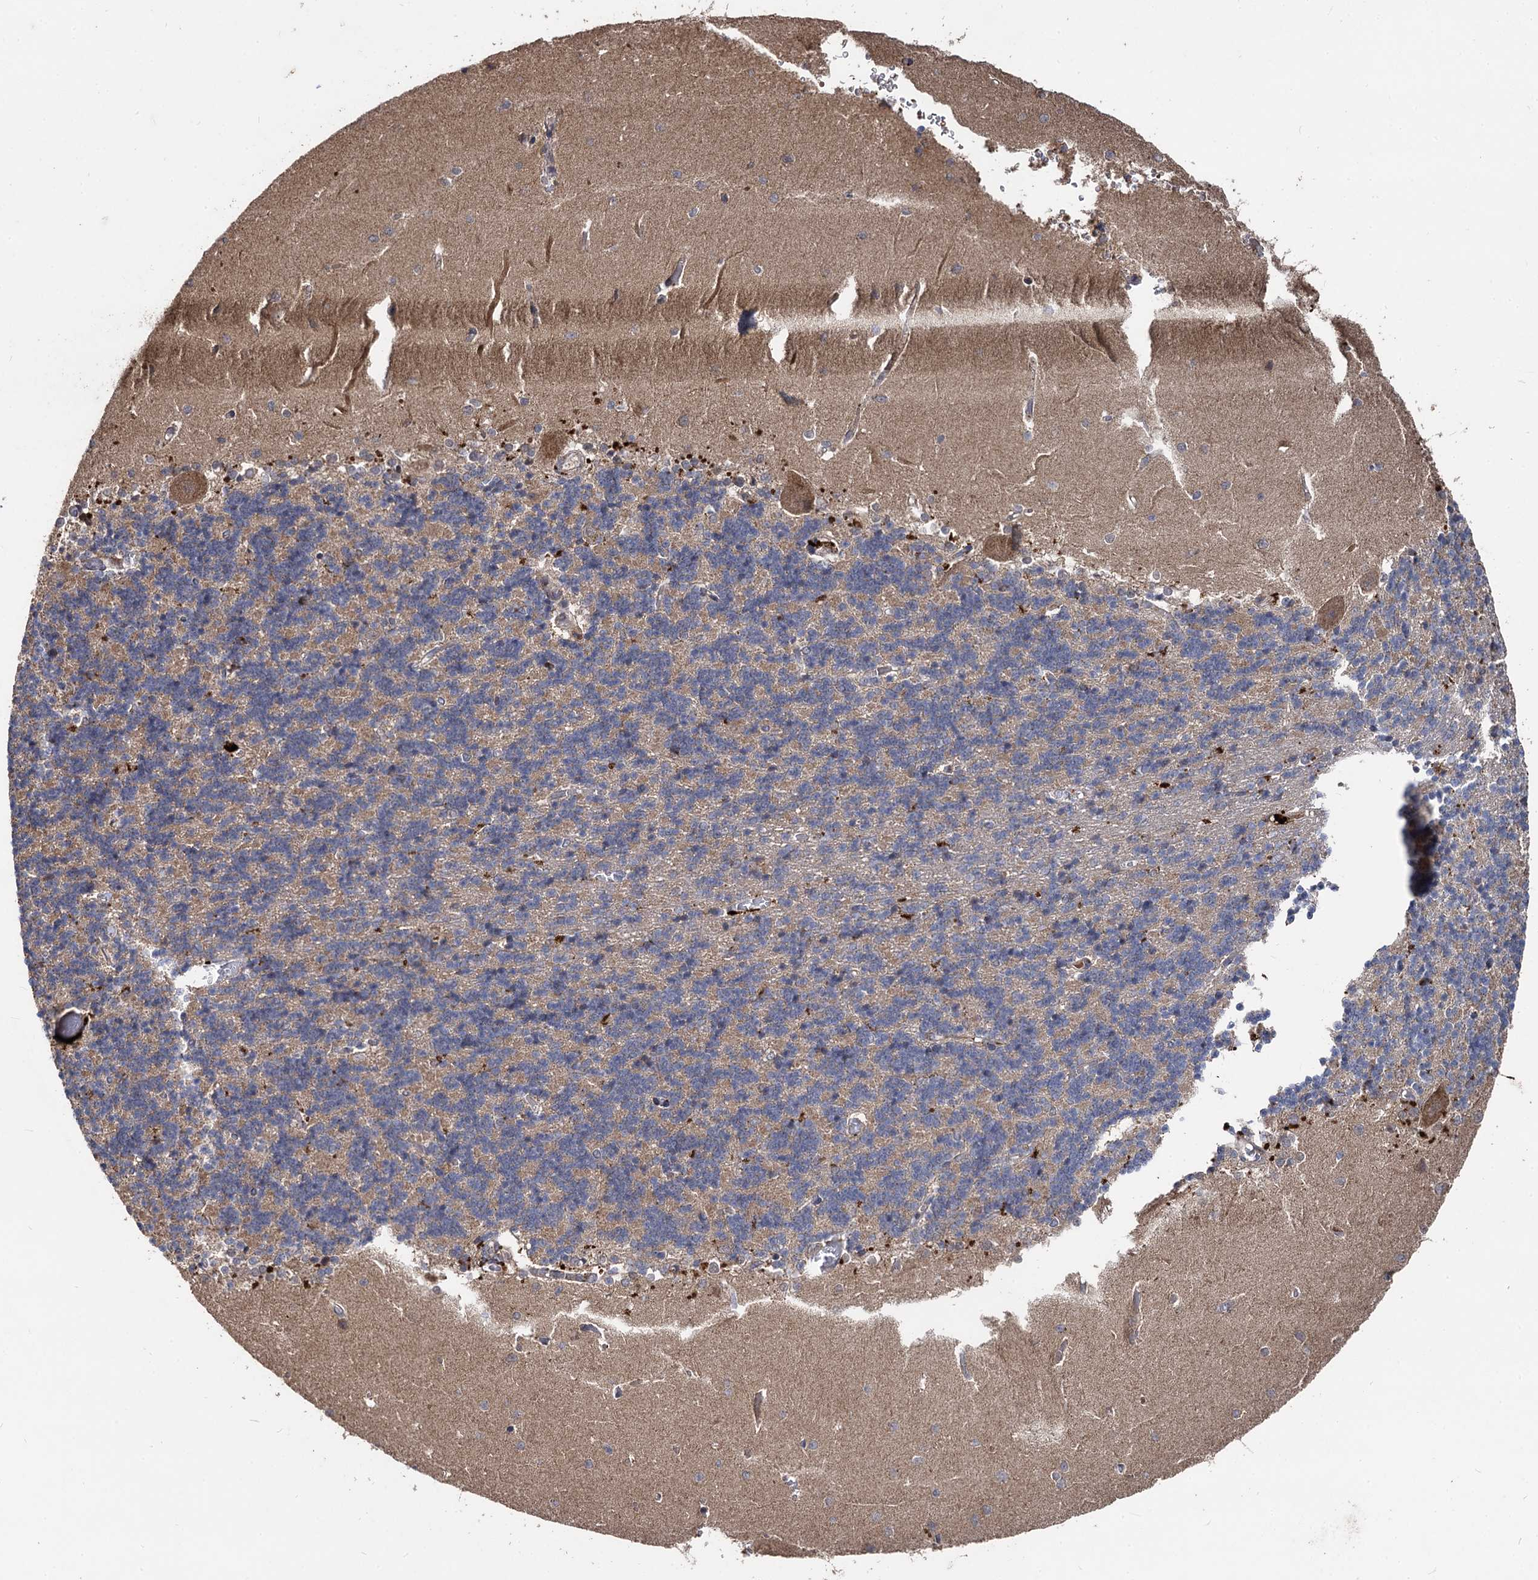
{"staining": {"intensity": "weak", "quantity": "25%-75%", "location": "cytoplasmic/membranous"}, "tissue": "cerebellum", "cell_type": "Cells in granular layer", "image_type": "normal", "snomed": [{"axis": "morphology", "description": "Normal tissue, NOS"}, {"axis": "topography", "description": "Cerebellum"}], "caption": "IHC image of unremarkable cerebellum: cerebellum stained using immunohistochemistry (IHC) shows low levels of weak protein expression localized specifically in the cytoplasmic/membranous of cells in granular layer, appearing as a cytoplasmic/membranous brown color.", "gene": "BCL2L2", "patient": {"sex": "male", "age": 37}}